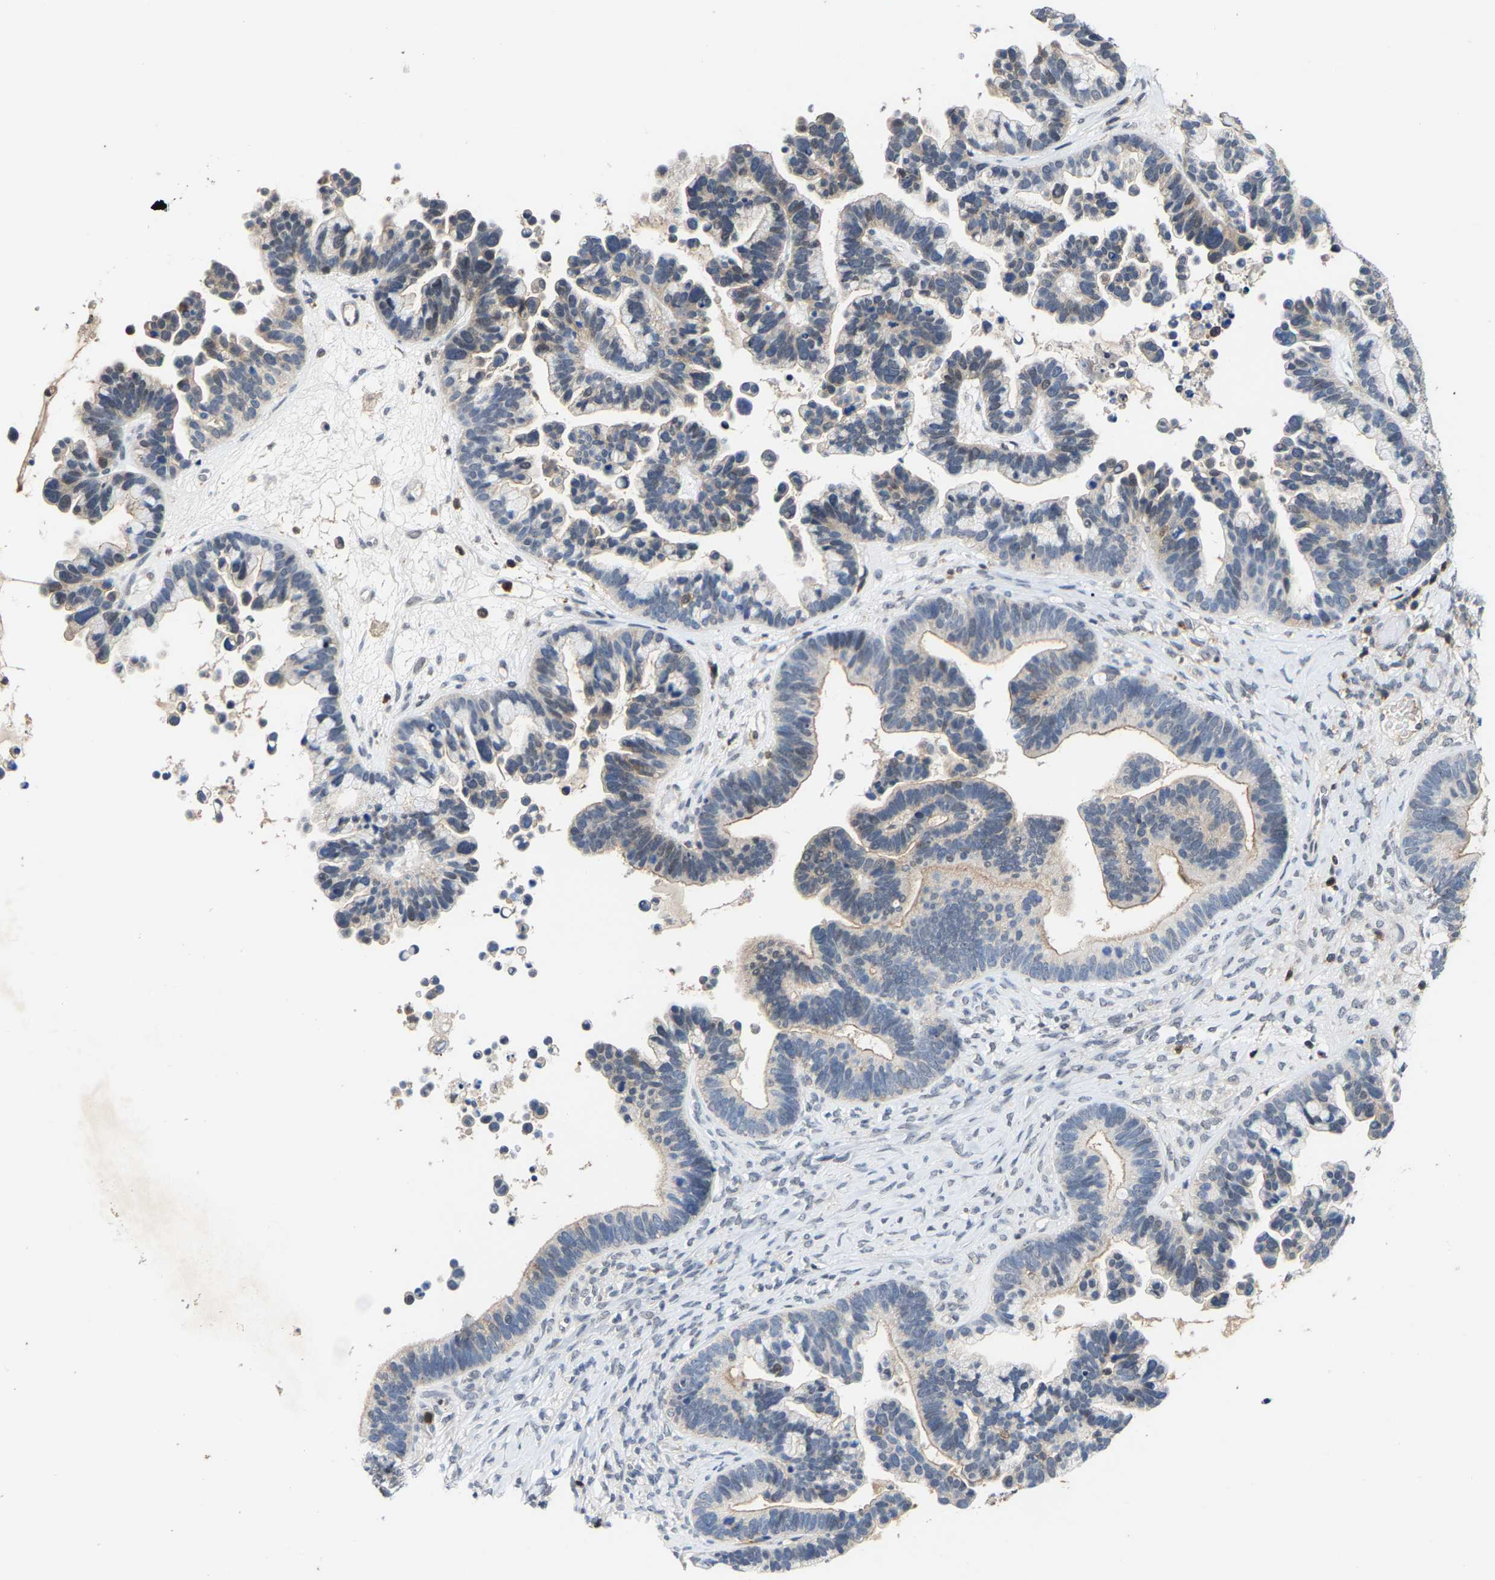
{"staining": {"intensity": "weak", "quantity": "<25%", "location": "cytoplasmic/membranous,nuclear"}, "tissue": "ovarian cancer", "cell_type": "Tumor cells", "image_type": "cancer", "snomed": [{"axis": "morphology", "description": "Cystadenocarcinoma, serous, NOS"}, {"axis": "topography", "description": "Ovary"}], "caption": "An image of human ovarian serous cystadenocarcinoma is negative for staining in tumor cells.", "gene": "FGD3", "patient": {"sex": "female", "age": 56}}